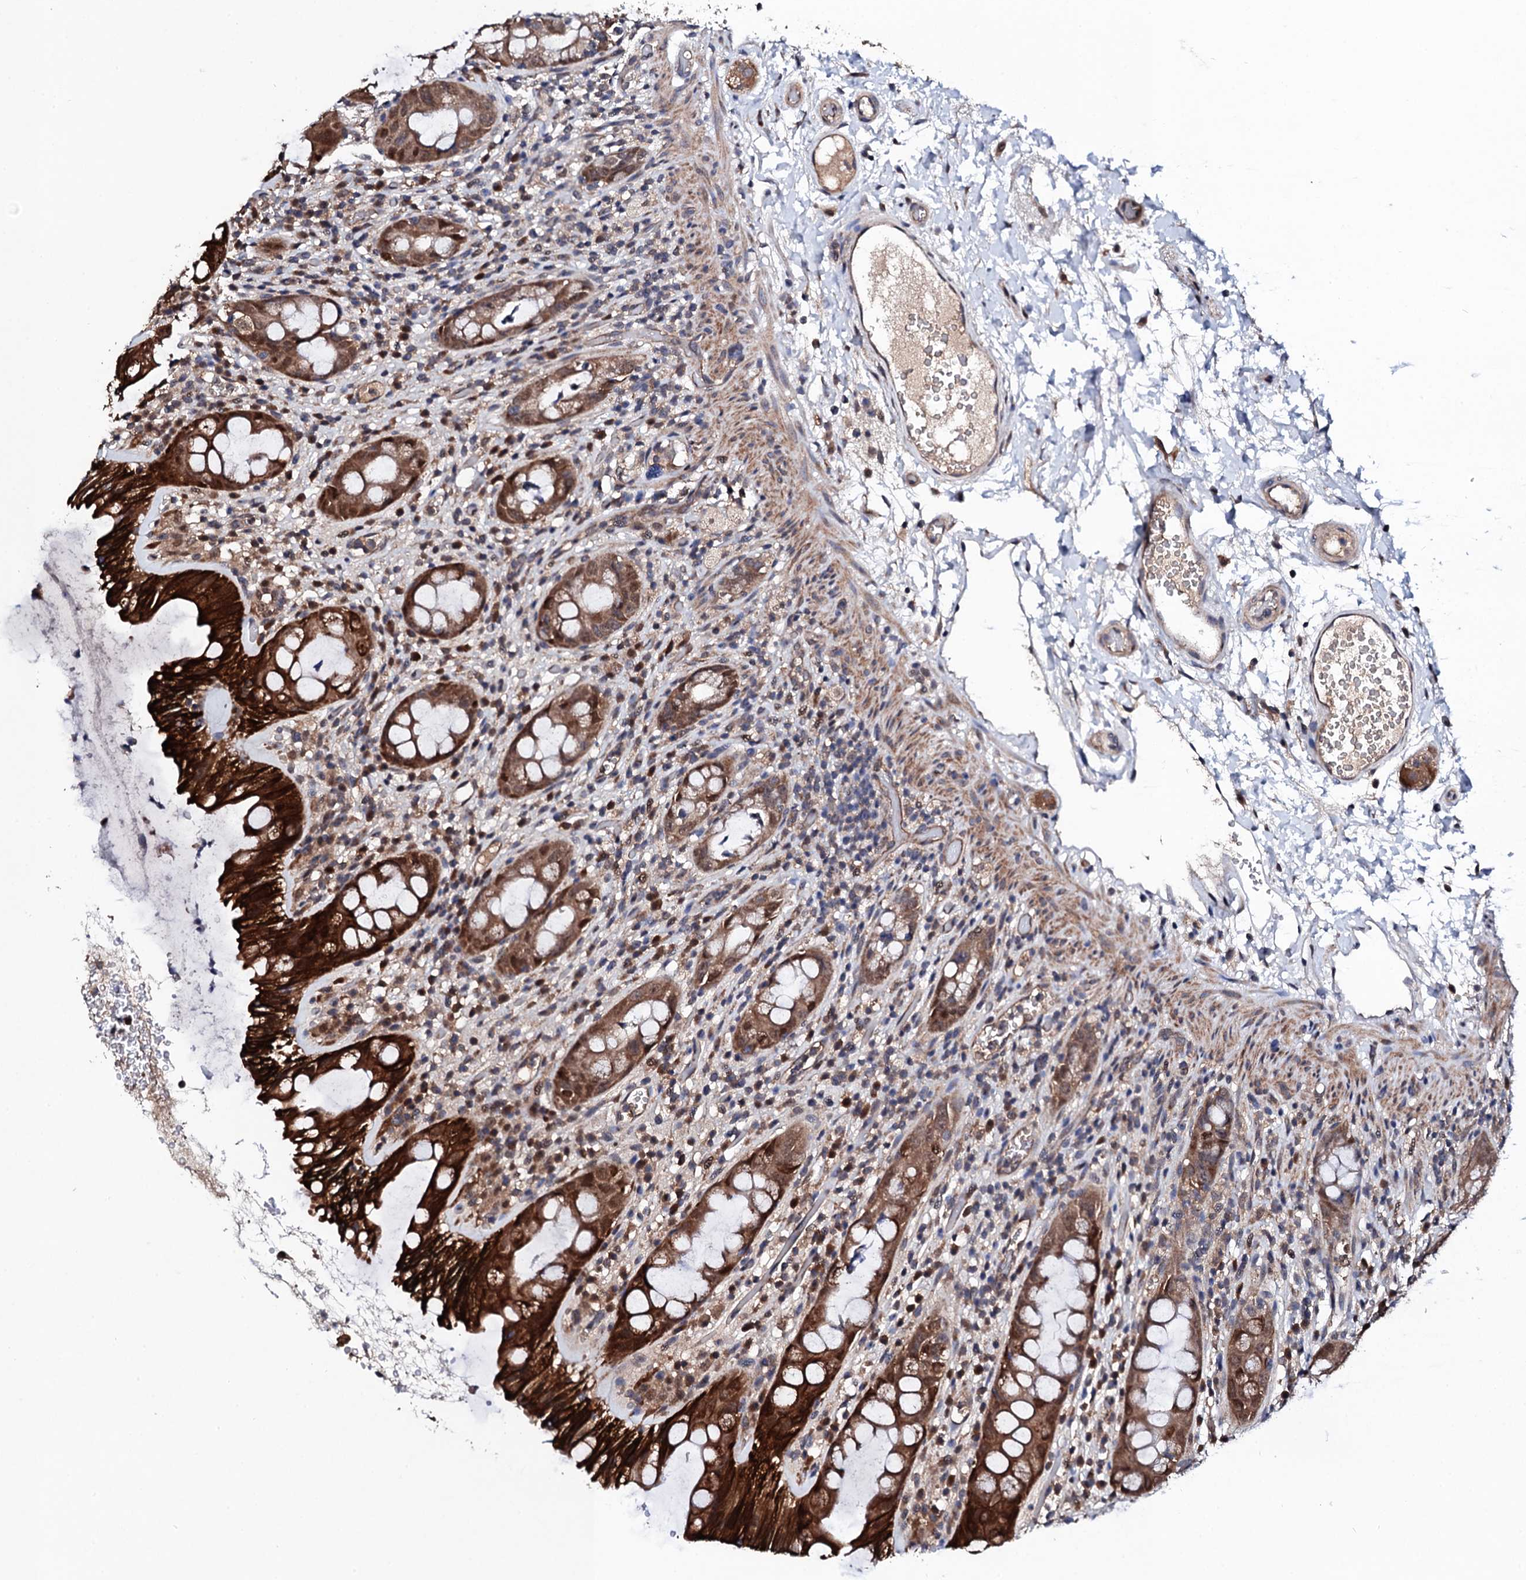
{"staining": {"intensity": "strong", "quantity": ">75%", "location": "cytoplasmic/membranous,nuclear"}, "tissue": "rectum", "cell_type": "Glandular cells", "image_type": "normal", "snomed": [{"axis": "morphology", "description": "Normal tissue, NOS"}, {"axis": "topography", "description": "Rectum"}], "caption": "A brown stain shows strong cytoplasmic/membranous,nuclear staining of a protein in glandular cells of normal human rectum.", "gene": "IP6K1", "patient": {"sex": "female", "age": 57}}